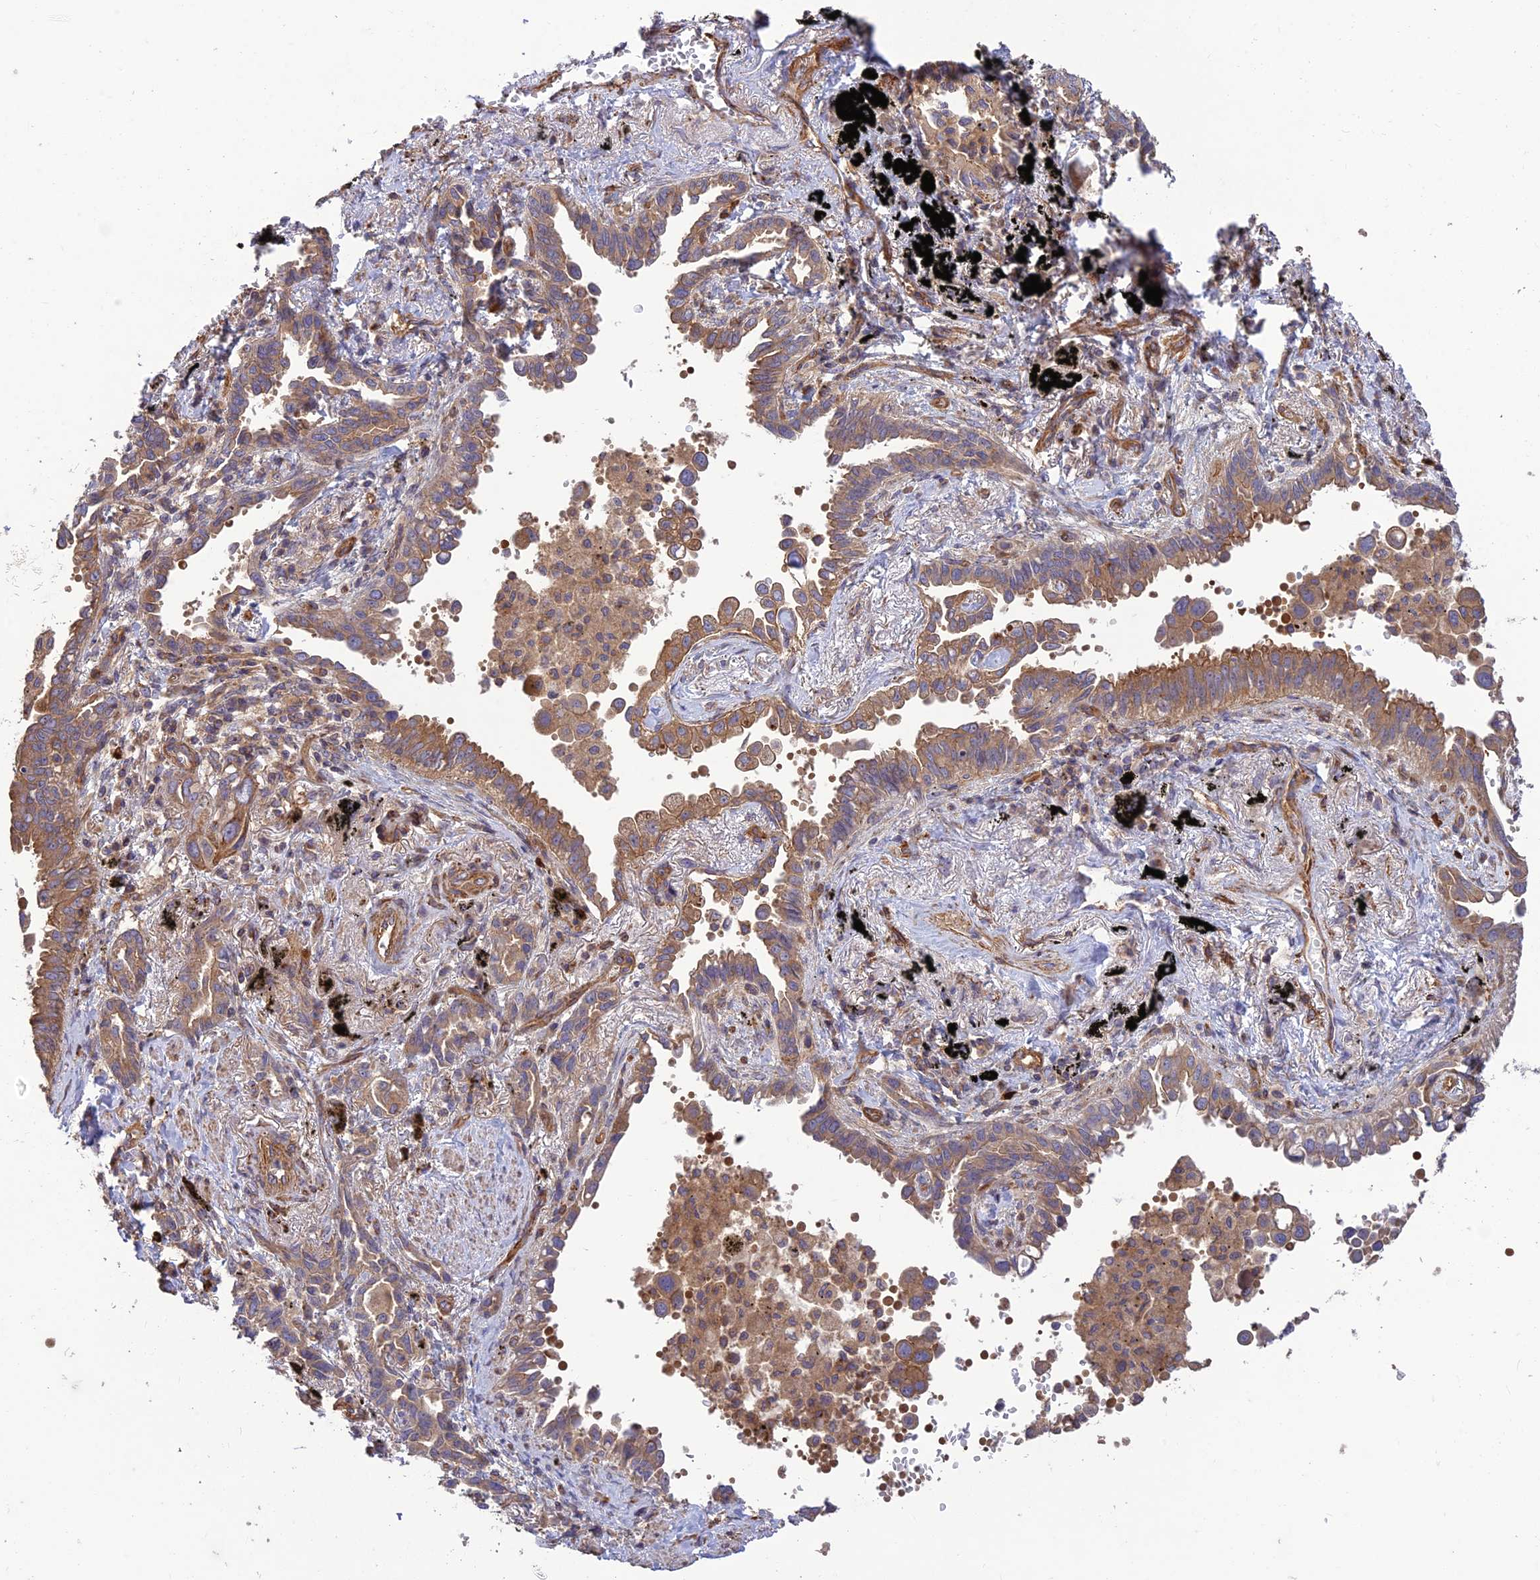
{"staining": {"intensity": "moderate", "quantity": ">75%", "location": "cytoplasmic/membranous"}, "tissue": "lung cancer", "cell_type": "Tumor cells", "image_type": "cancer", "snomed": [{"axis": "morphology", "description": "Adenocarcinoma, NOS"}, {"axis": "topography", "description": "Lung"}], "caption": "A brown stain highlights moderate cytoplasmic/membranous expression of a protein in human lung cancer tumor cells. Immunohistochemistry stains the protein of interest in brown and the nuclei are stained blue.", "gene": "TMEM131L", "patient": {"sex": "male", "age": 67}}